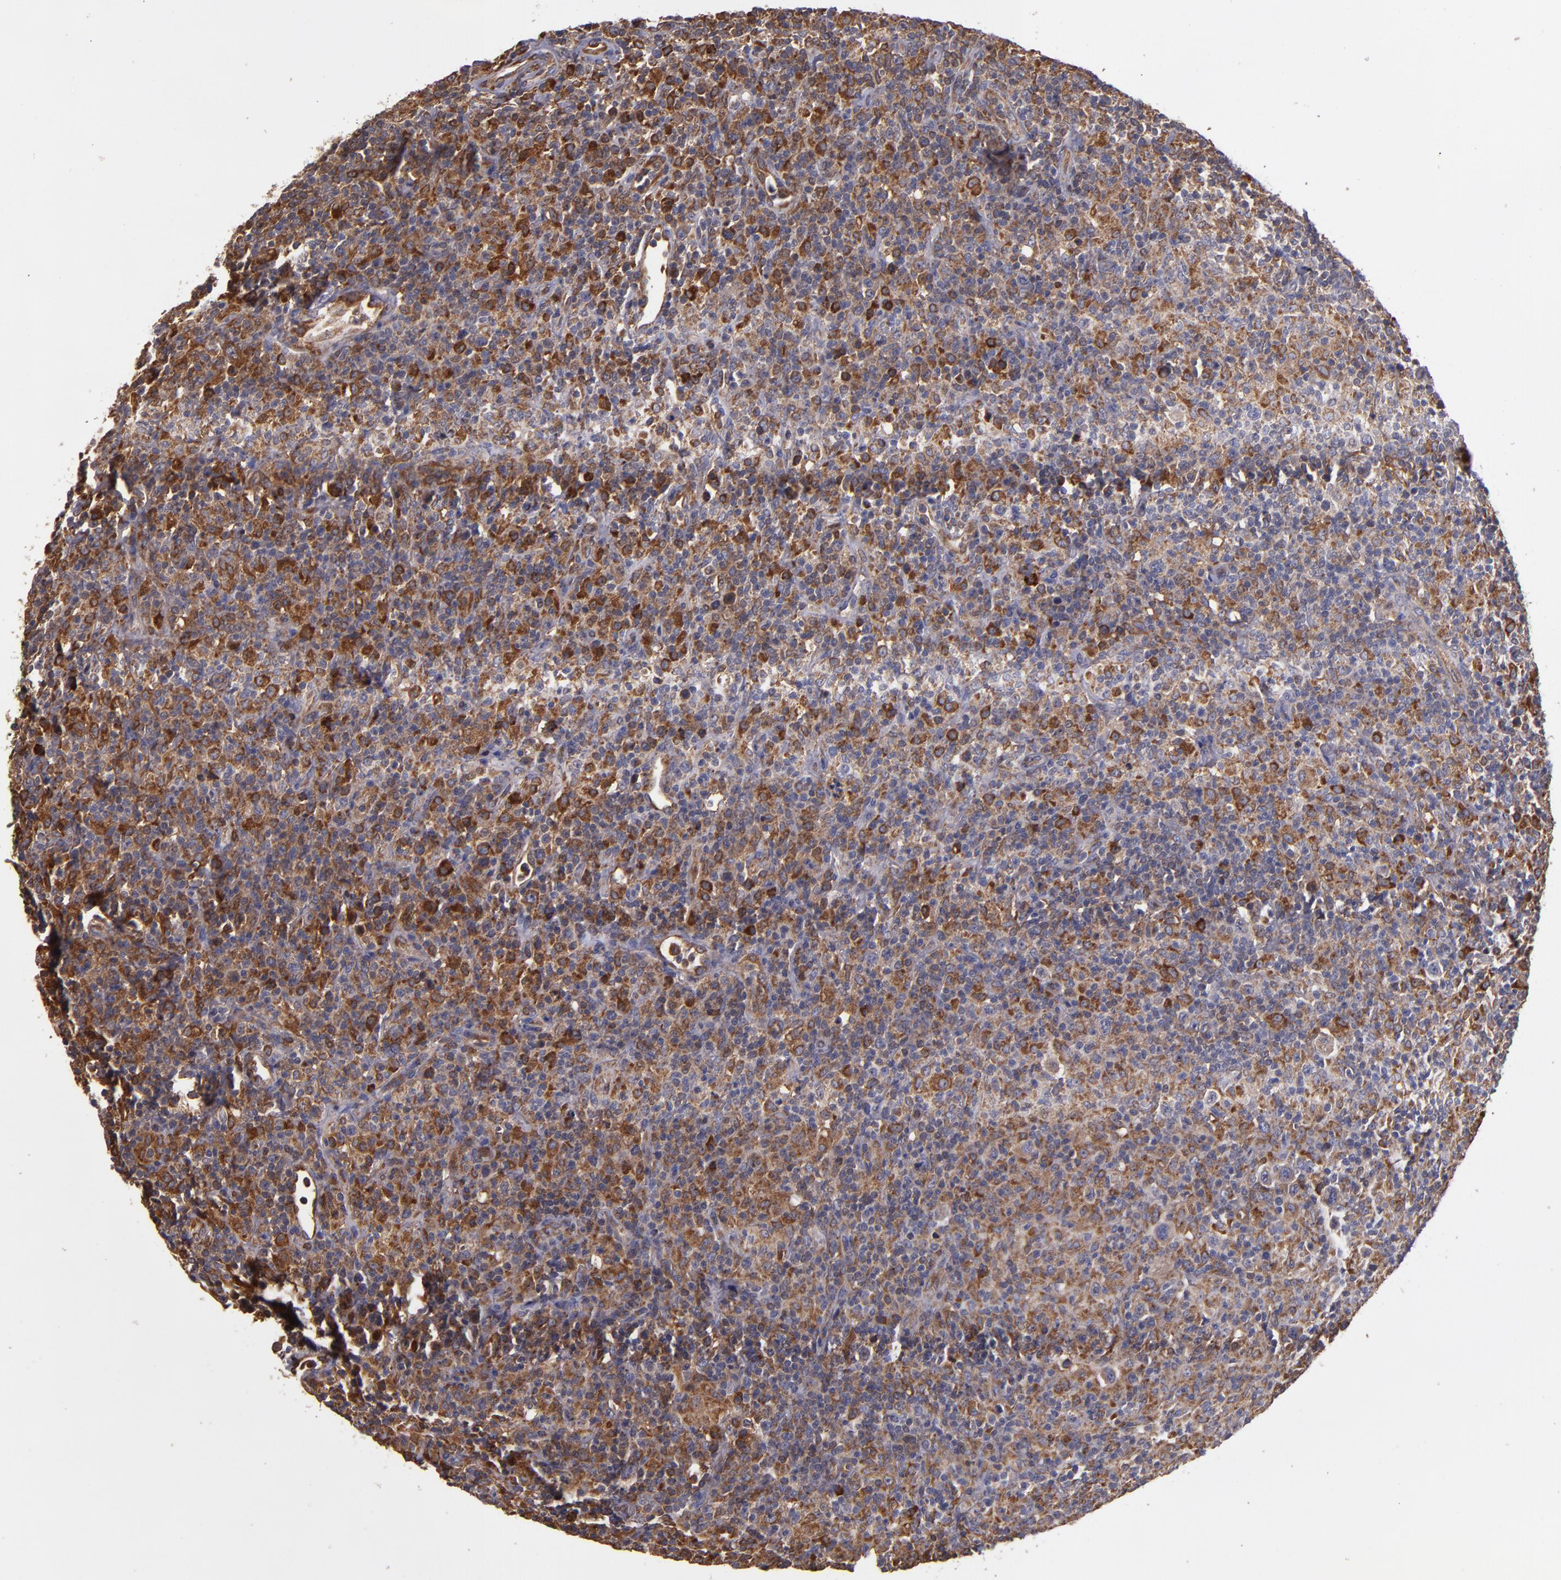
{"staining": {"intensity": "moderate", "quantity": "25%-75%", "location": "cytoplasmic/membranous"}, "tissue": "lymphoma", "cell_type": "Tumor cells", "image_type": "cancer", "snomed": [{"axis": "morphology", "description": "Hodgkin's disease, NOS"}, {"axis": "topography", "description": "Lymph node"}], "caption": "A brown stain highlights moderate cytoplasmic/membranous expression of a protein in Hodgkin's disease tumor cells.", "gene": "IFIH1", "patient": {"sex": "male", "age": 65}}